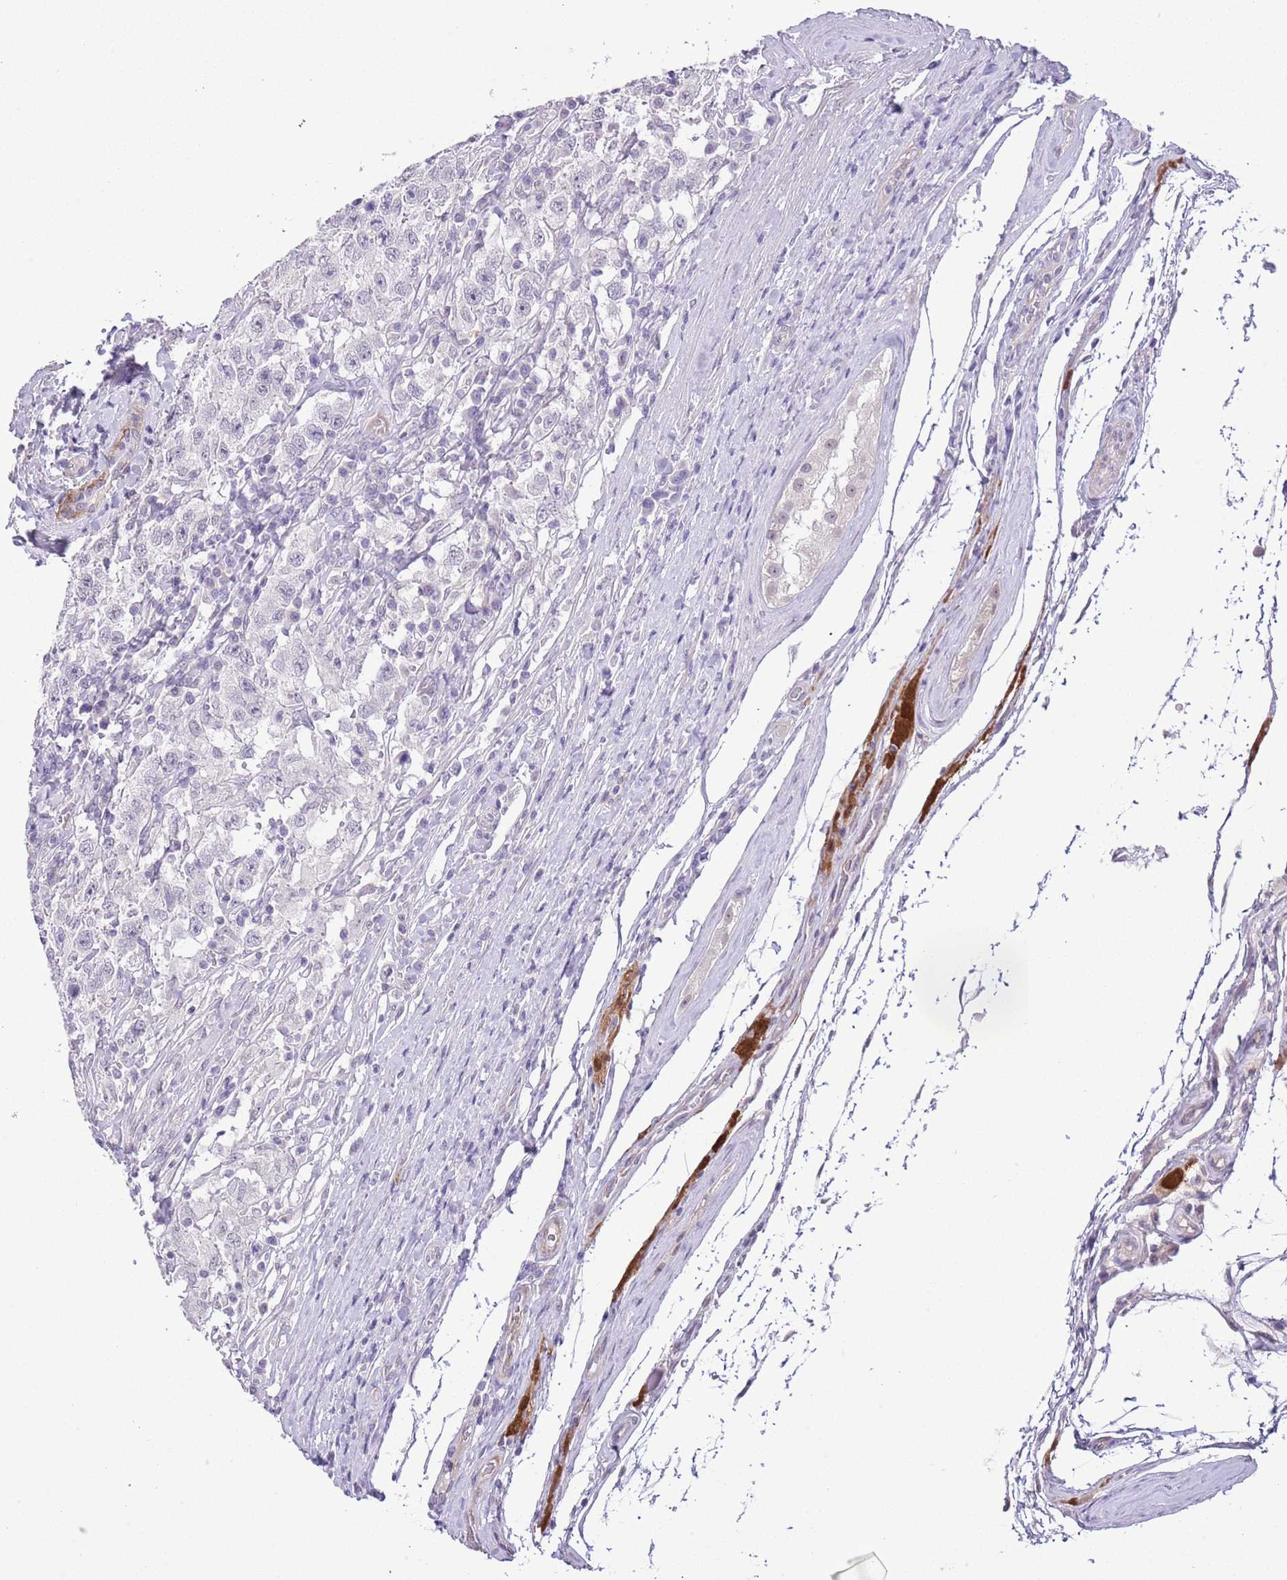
{"staining": {"intensity": "negative", "quantity": "none", "location": "none"}, "tissue": "testis cancer", "cell_type": "Tumor cells", "image_type": "cancer", "snomed": [{"axis": "morphology", "description": "Seminoma, NOS"}, {"axis": "topography", "description": "Testis"}], "caption": "Histopathology image shows no protein positivity in tumor cells of testis seminoma tissue.", "gene": "MIDN", "patient": {"sex": "male", "age": 41}}